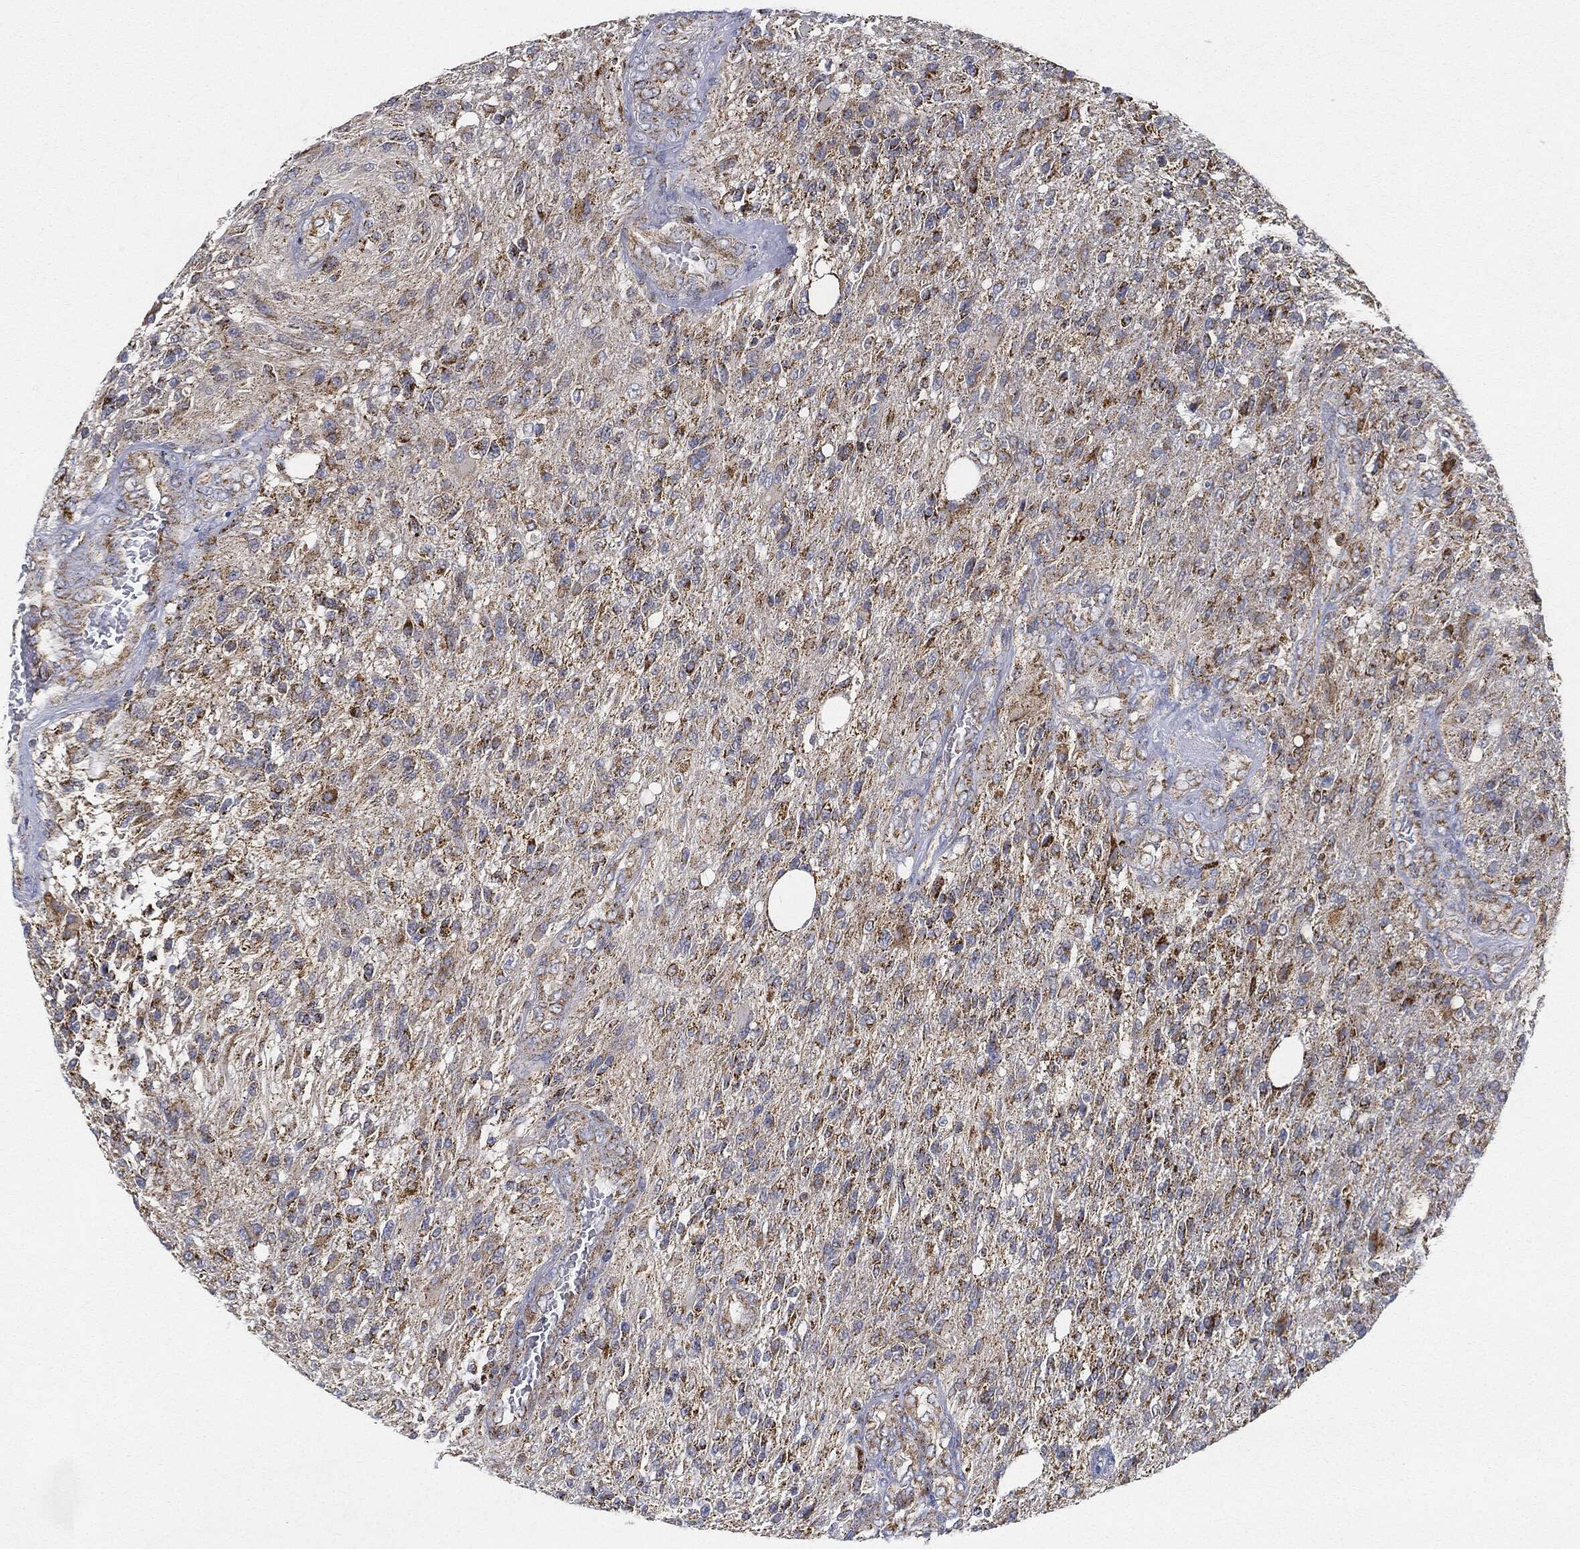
{"staining": {"intensity": "strong", "quantity": ">75%", "location": "cytoplasmic/membranous"}, "tissue": "glioma", "cell_type": "Tumor cells", "image_type": "cancer", "snomed": [{"axis": "morphology", "description": "Glioma, malignant, High grade"}, {"axis": "topography", "description": "Brain"}], "caption": "The histopathology image exhibits a brown stain indicating the presence of a protein in the cytoplasmic/membranous of tumor cells in high-grade glioma (malignant).", "gene": "CAPN15", "patient": {"sex": "male", "age": 56}}